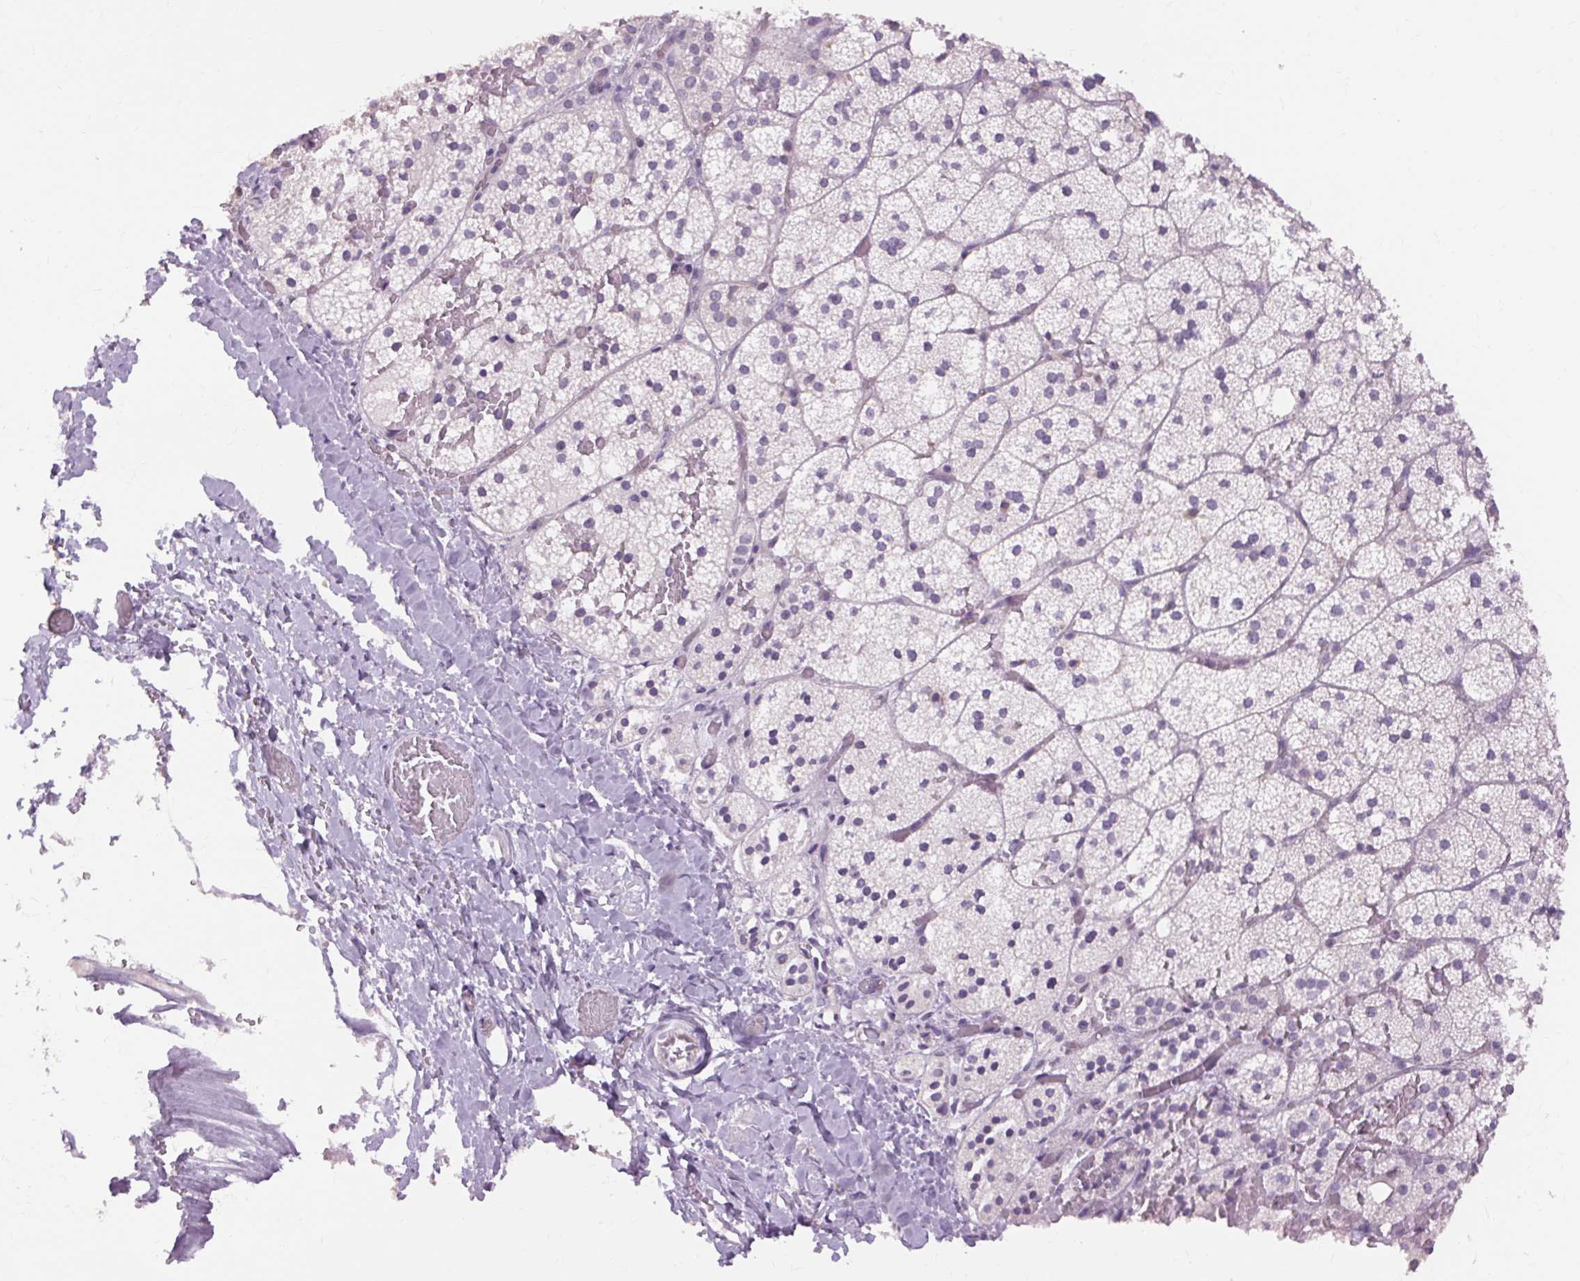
{"staining": {"intensity": "weak", "quantity": "<25%", "location": "cytoplasmic/membranous"}, "tissue": "adrenal gland", "cell_type": "Glandular cells", "image_type": "normal", "snomed": [{"axis": "morphology", "description": "Normal tissue, NOS"}, {"axis": "topography", "description": "Adrenal gland"}], "caption": "Immunohistochemistry (IHC) histopathology image of normal adrenal gland: human adrenal gland stained with DAB (3,3'-diaminobenzidine) demonstrates no significant protein staining in glandular cells.", "gene": "TM6SF1", "patient": {"sex": "male", "age": 53}}